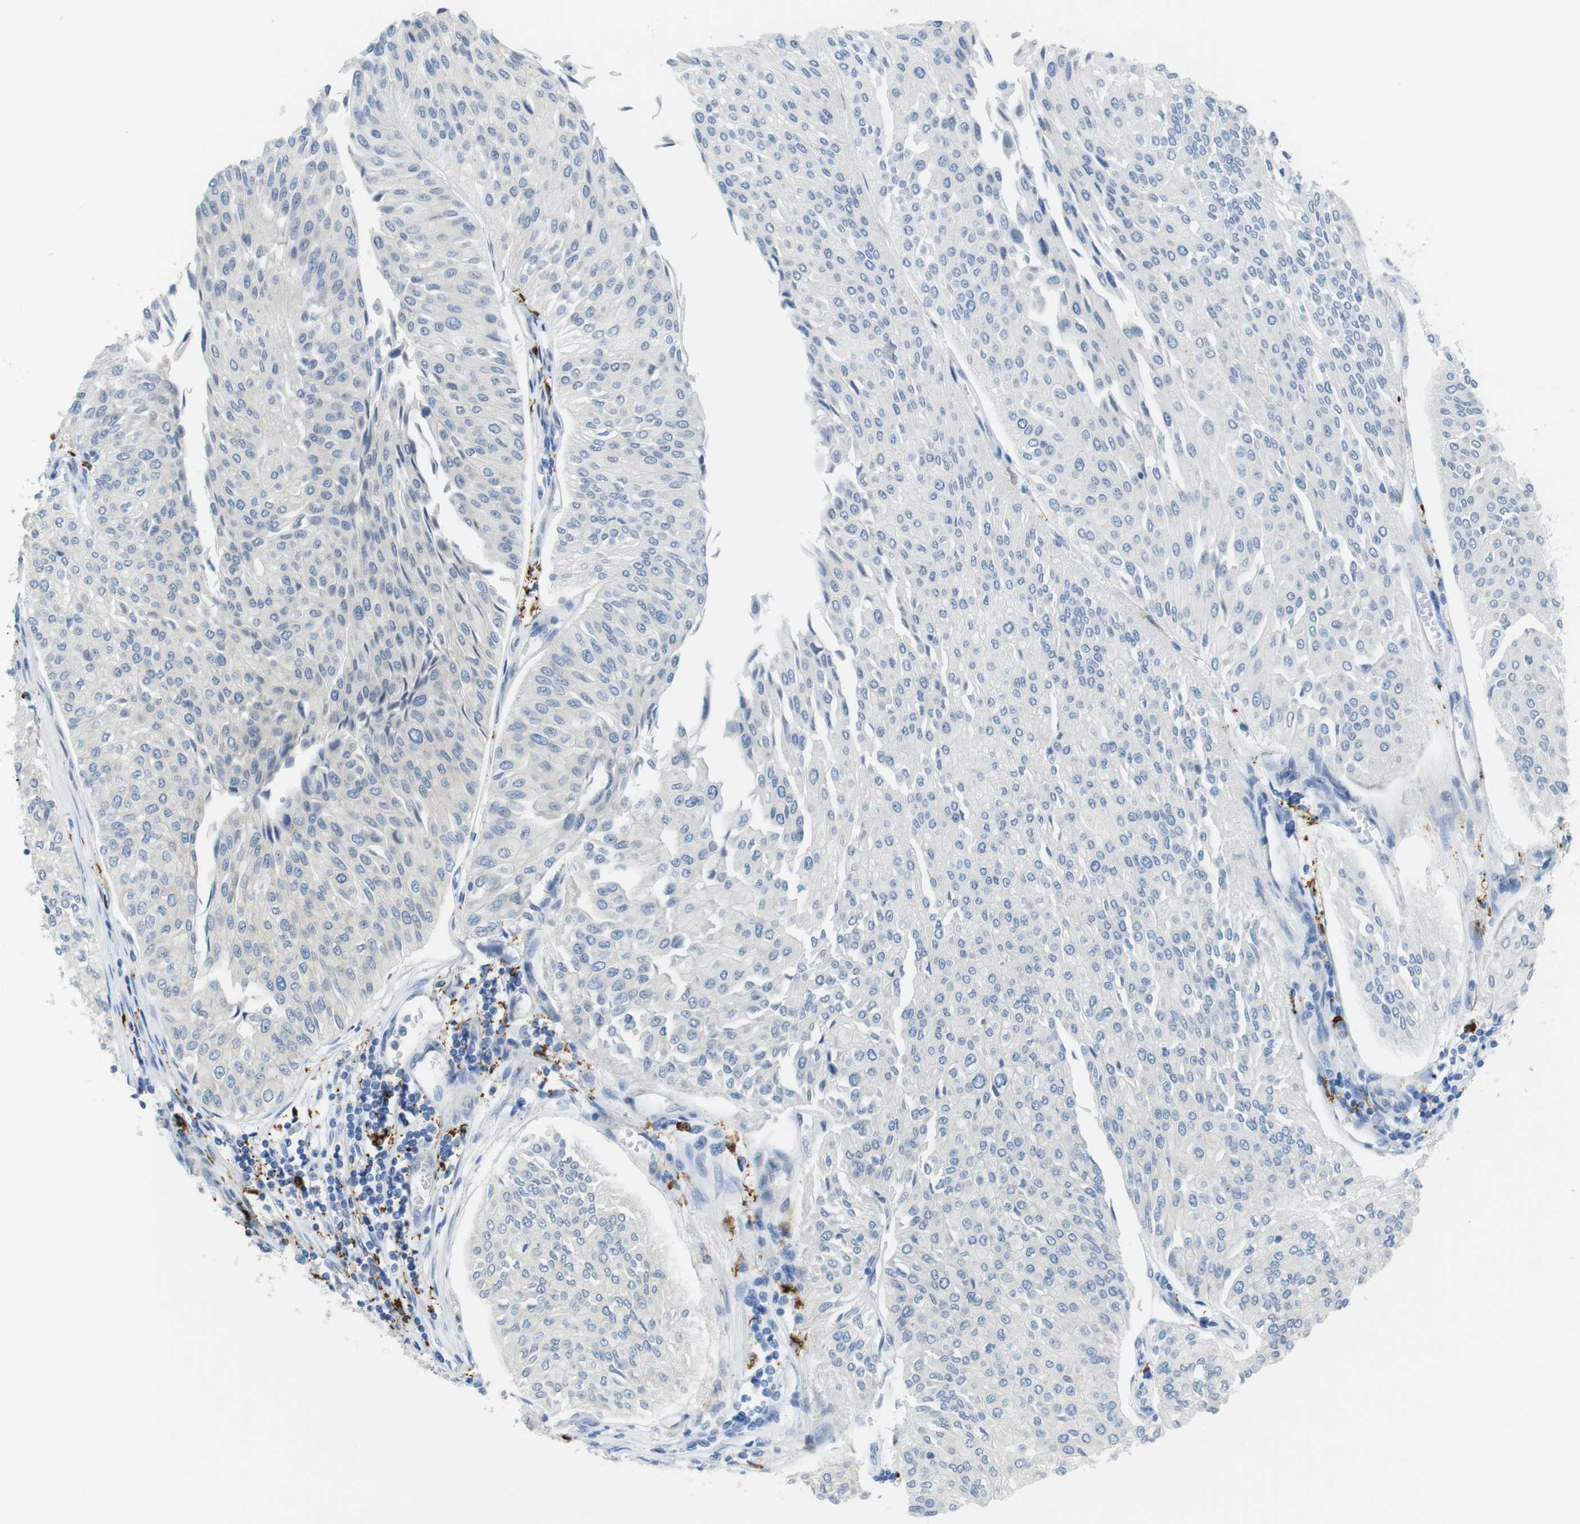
{"staining": {"intensity": "negative", "quantity": "none", "location": "none"}, "tissue": "urothelial cancer", "cell_type": "Tumor cells", "image_type": "cancer", "snomed": [{"axis": "morphology", "description": "Urothelial carcinoma, Low grade"}, {"axis": "topography", "description": "Urinary bladder"}], "caption": "Immunohistochemistry (IHC) micrograph of urothelial cancer stained for a protein (brown), which shows no positivity in tumor cells.", "gene": "CLMN", "patient": {"sex": "male", "age": 67}}